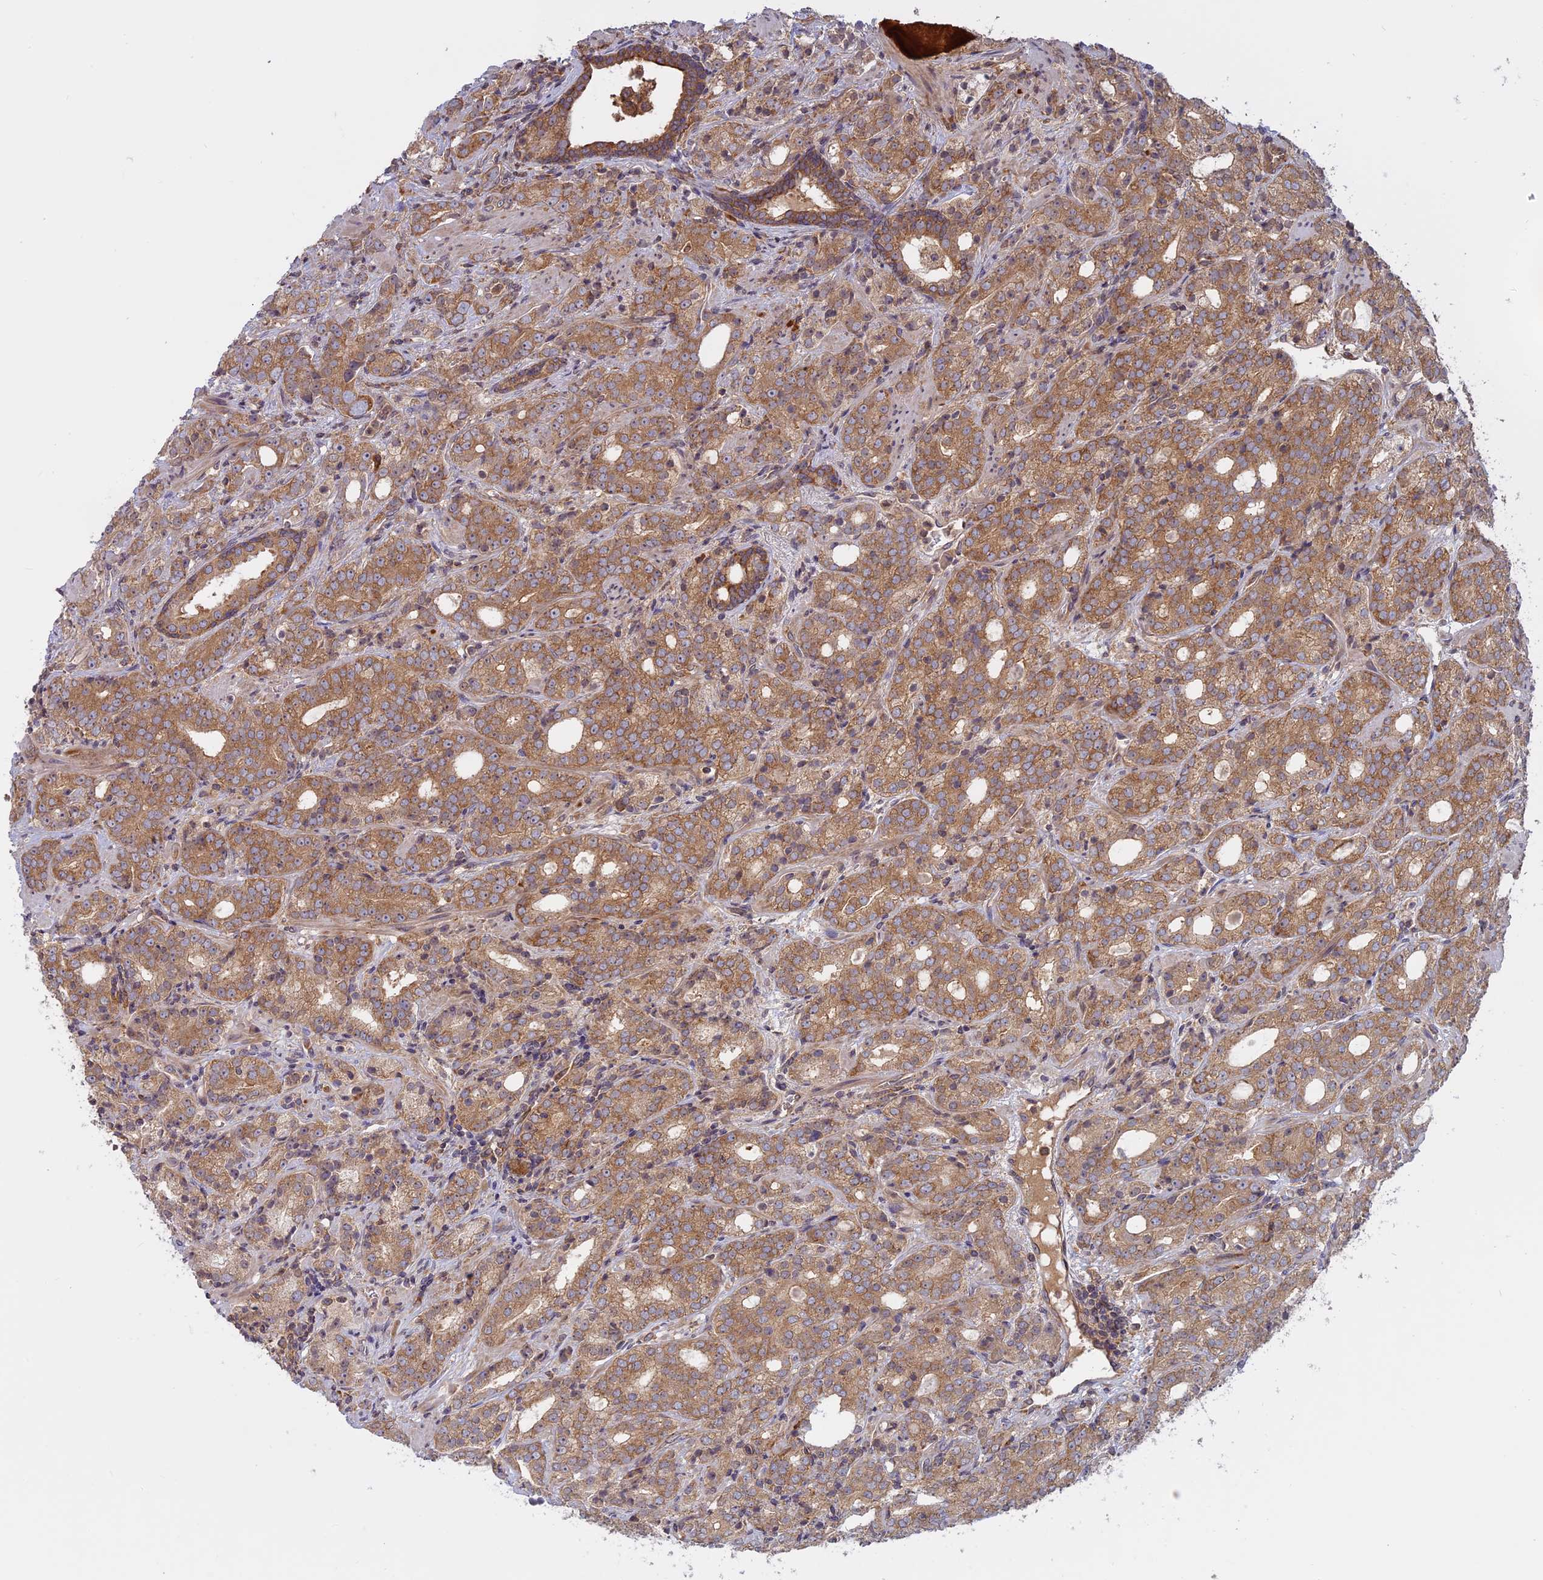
{"staining": {"intensity": "moderate", "quantity": ">75%", "location": "cytoplasmic/membranous"}, "tissue": "prostate cancer", "cell_type": "Tumor cells", "image_type": "cancer", "snomed": [{"axis": "morphology", "description": "Adenocarcinoma, High grade"}, {"axis": "topography", "description": "Prostate"}], "caption": "The micrograph reveals staining of prostate cancer, revealing moderate cytoplasmic/membranous protein positivity (brown color) within tumor cells. Nuclei are stained in blue.", "gene": "TMEM208", "patient": {"sex": "male", "age": 64}}